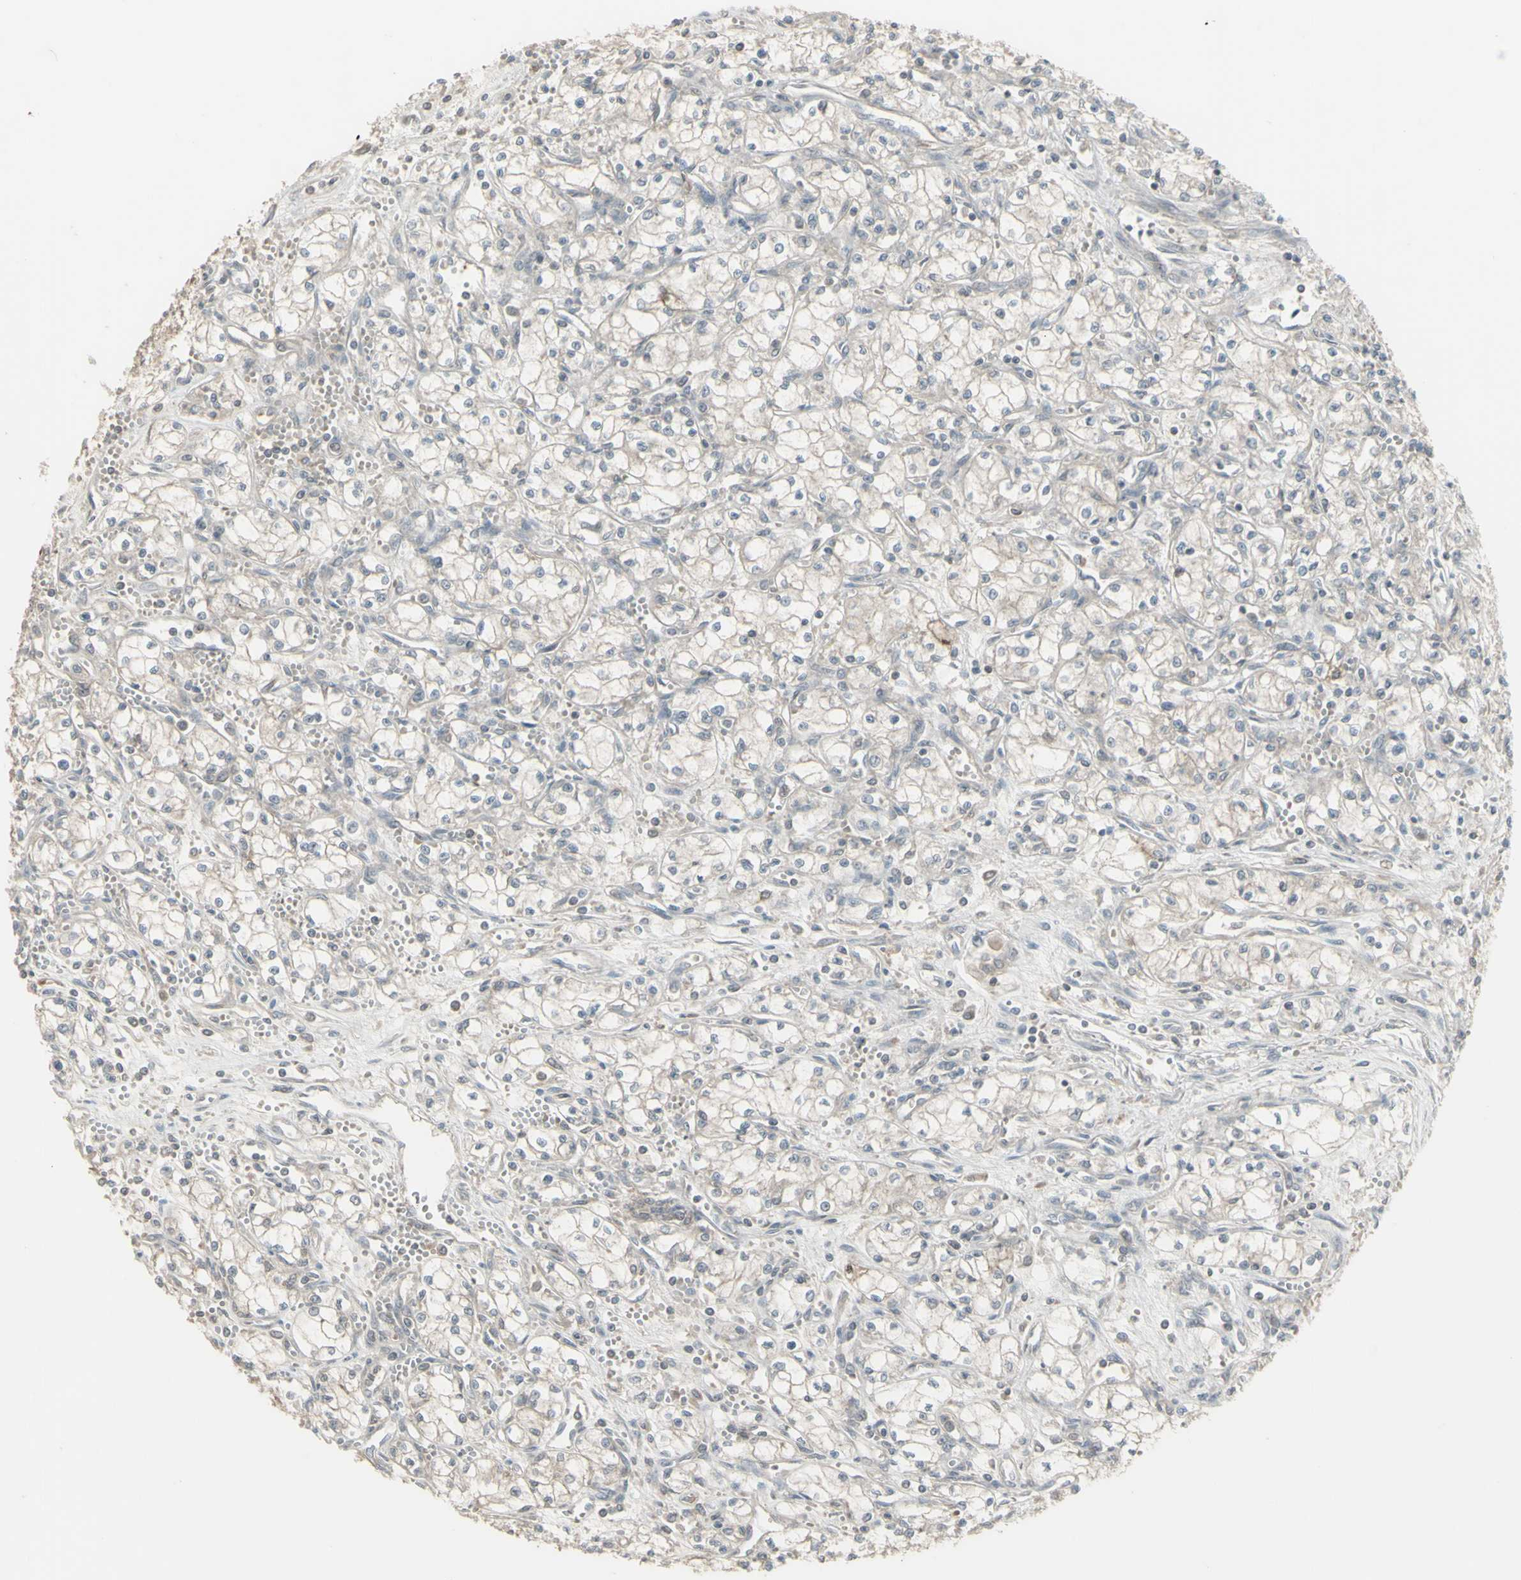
{"staining": {"intensity": "negative", "quantity": "none", "location": "none"}, "tissue": "renal cancer", "cell_type": "Tumor cells", "image_type": "cancer", "snomed": [{"axis": "morphology", "description": "Normal tissue, NOS"}, {"axis": "morphology", "description": "Adenocarcinoma, NOS"}, {"axis": "topography", "description": "Kidney"}], "caption": "This is an IHC photomicrograph of renal adenocarcinoma. There is no expression in tumor cells.", "gene": "CSK", "patient": {"sex": "male", "age": 59}}